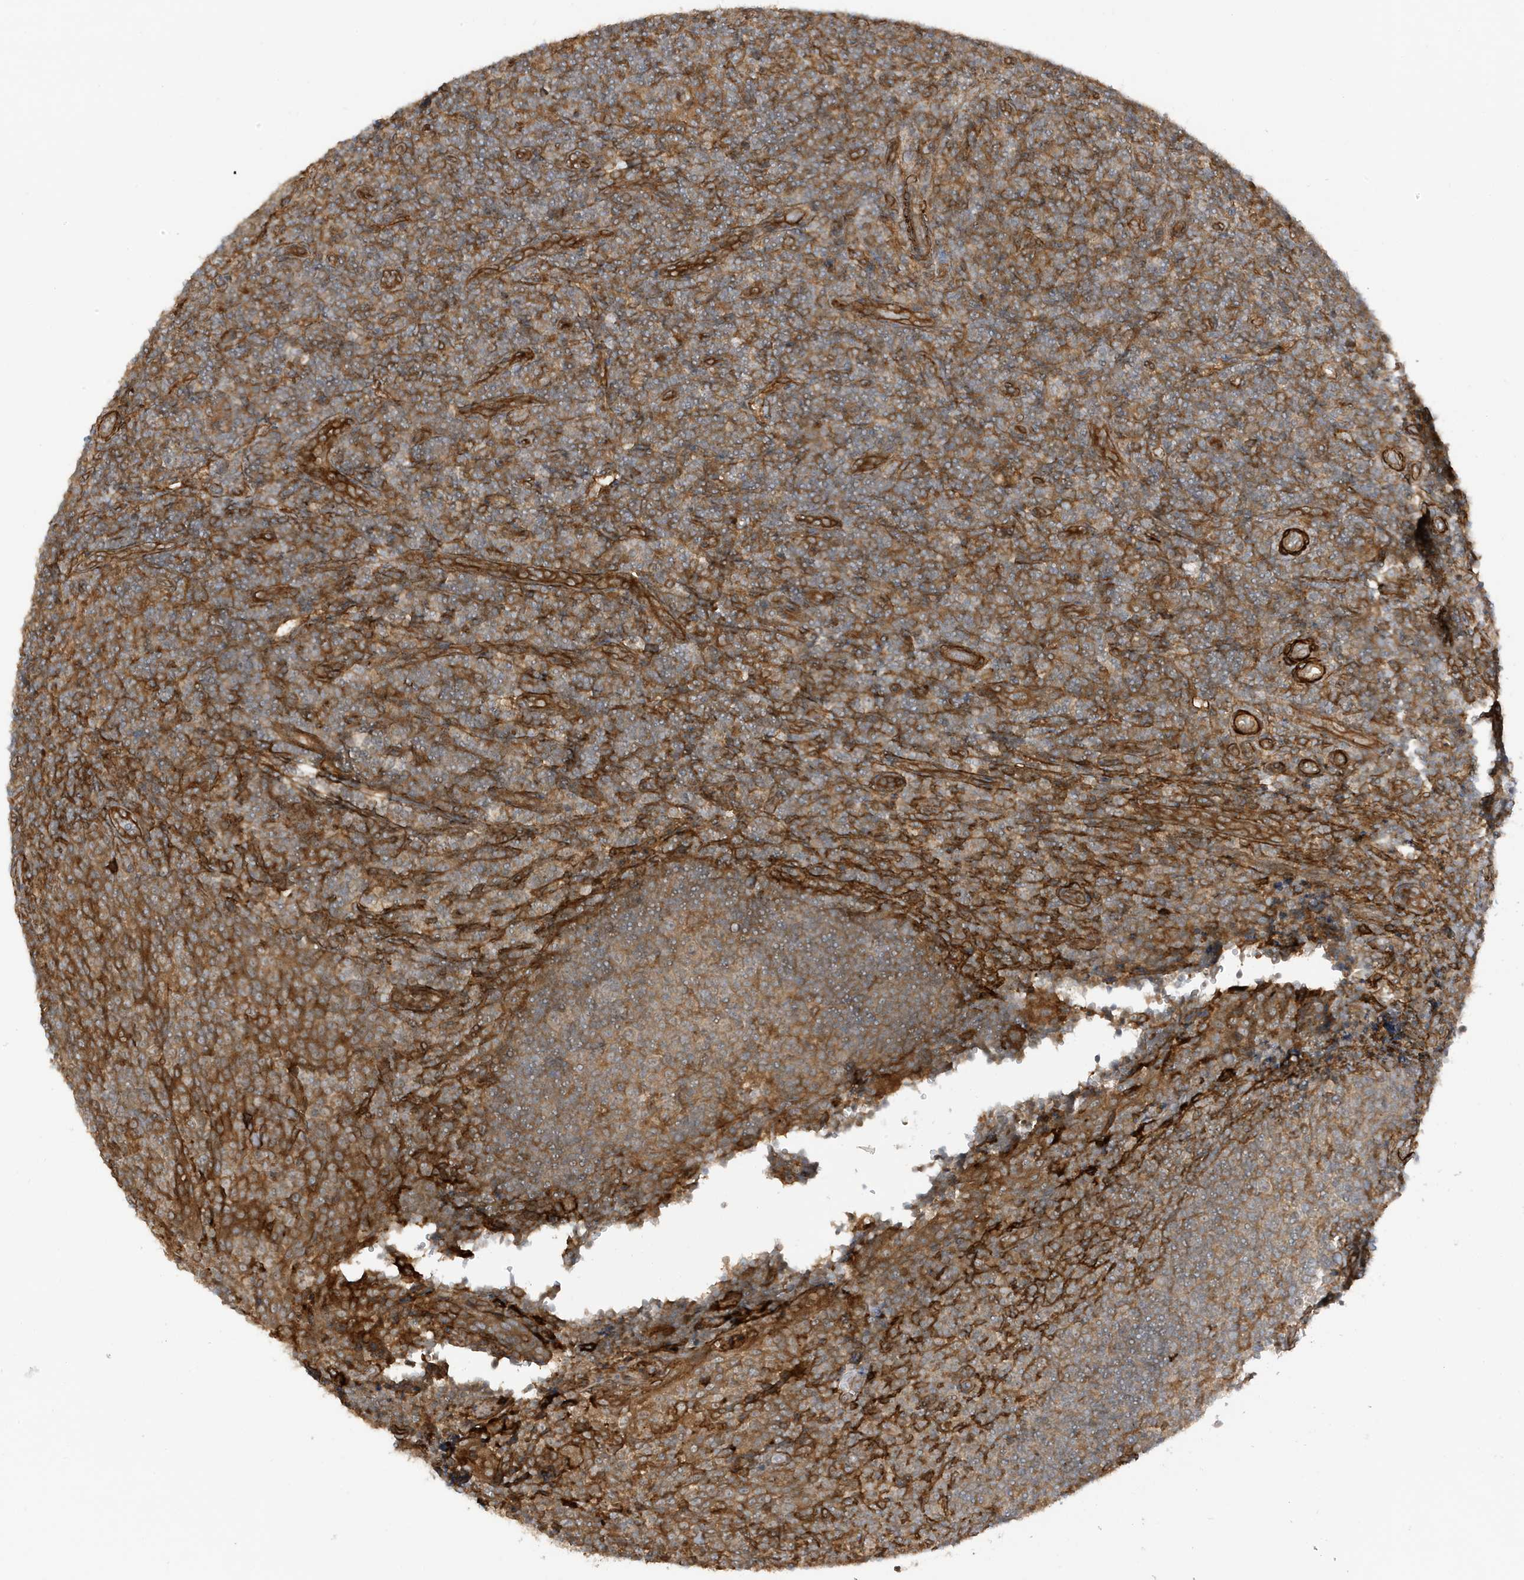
{"staining": {"intensity": "moderate", "quantity": ">75%", "location": "cytoplasmic/membranous"}, "tissue": "tonsil", "cell_type": "Germinal center cells", "image_type": "normal", "snomed": [{"axis": "morphology", "description": "Normal tissue, NOS"}, {"axis": "topography", "description": "Tonsil"}], "caption": "Protein expression analysis of benign human tonsil reveals moderate cytoplasmic/membranous expression in about >75% of germinal center cells. (DAB IHC with brightfield microscopy, high magnification).", "gene": "CDC42EP3", "patient": {"sex": "female", "age": 19}}